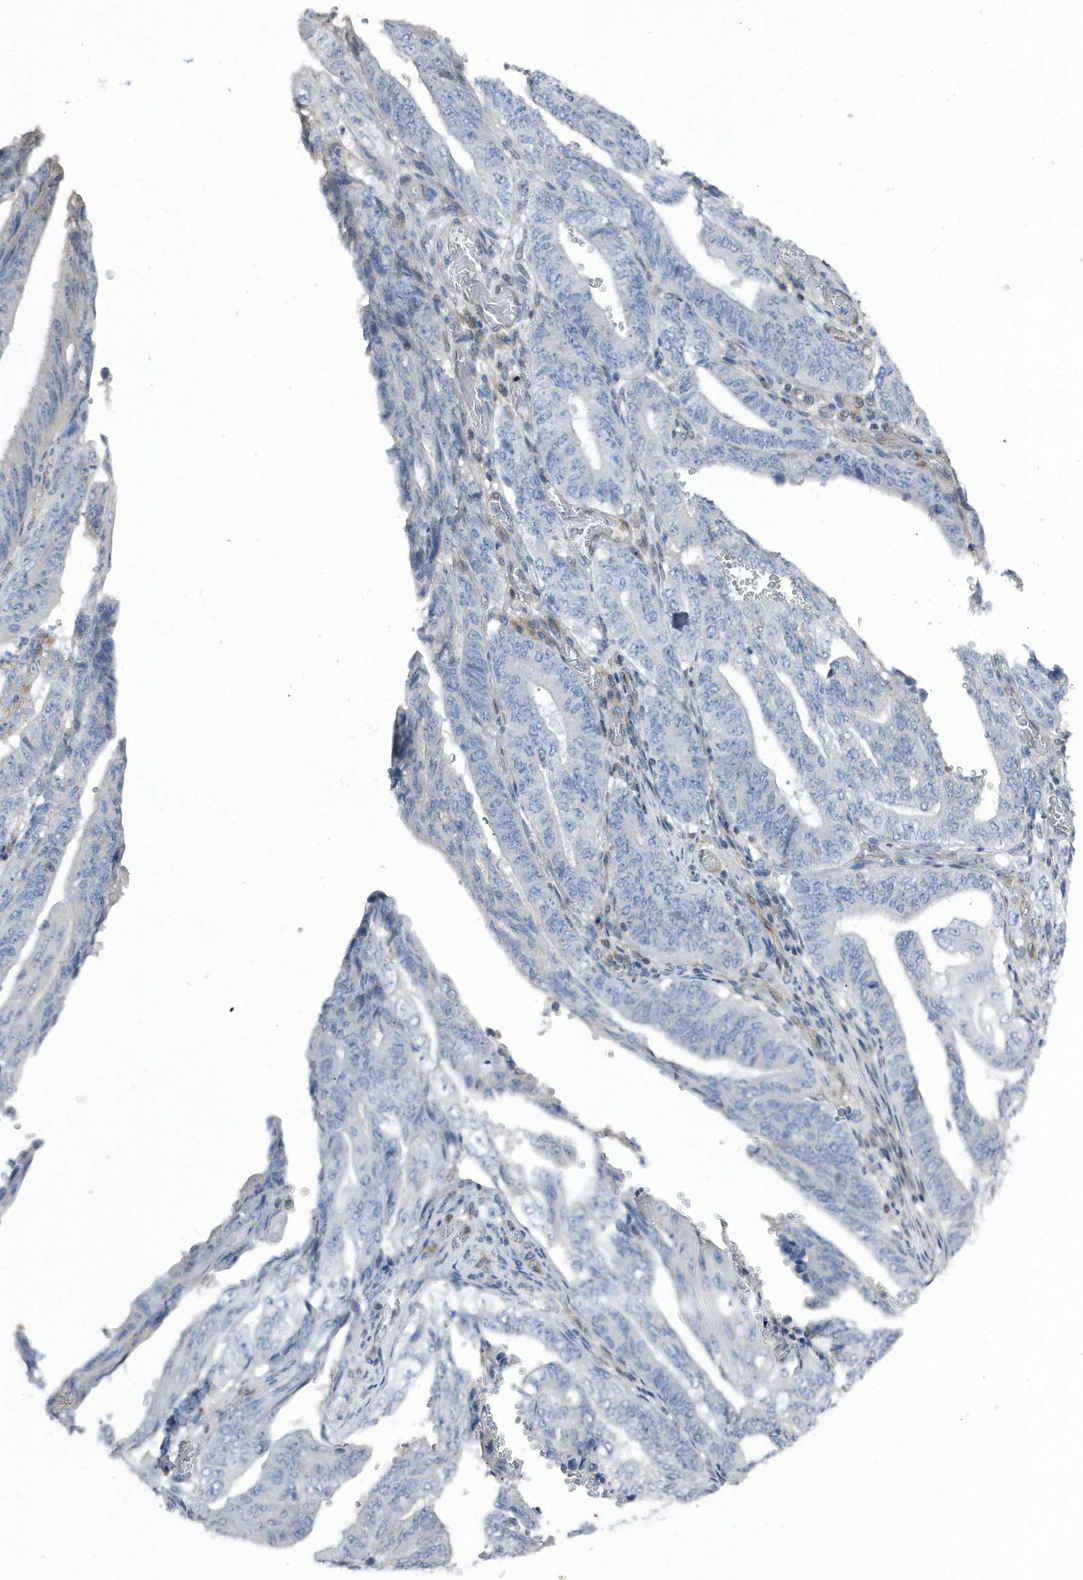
{"staining": {"intensity": "negative", "quantity": "none", "location": "none"}, "tissue": "stomach cancer", "cell_type": "Tumor cells", "image_type": "cancer", "snomed": [{"axis": "morphology", "description": "Adenocarcinoma, NOS"}, {"axis": "topography", "description": "Stomach"}], "caption": "An IHC image of adenocarcinoma (stomach) is shown. There is no staining in tumor cells of adenocarcinoma (stomach). The staining was performed using DAB to visualize the protein expression in brown, while the nuclei were stained in blue with hematoxylin (Magnification: 20x).", "gene": "MAP2K6", "patient": {"sex": "female", "age": 73}}